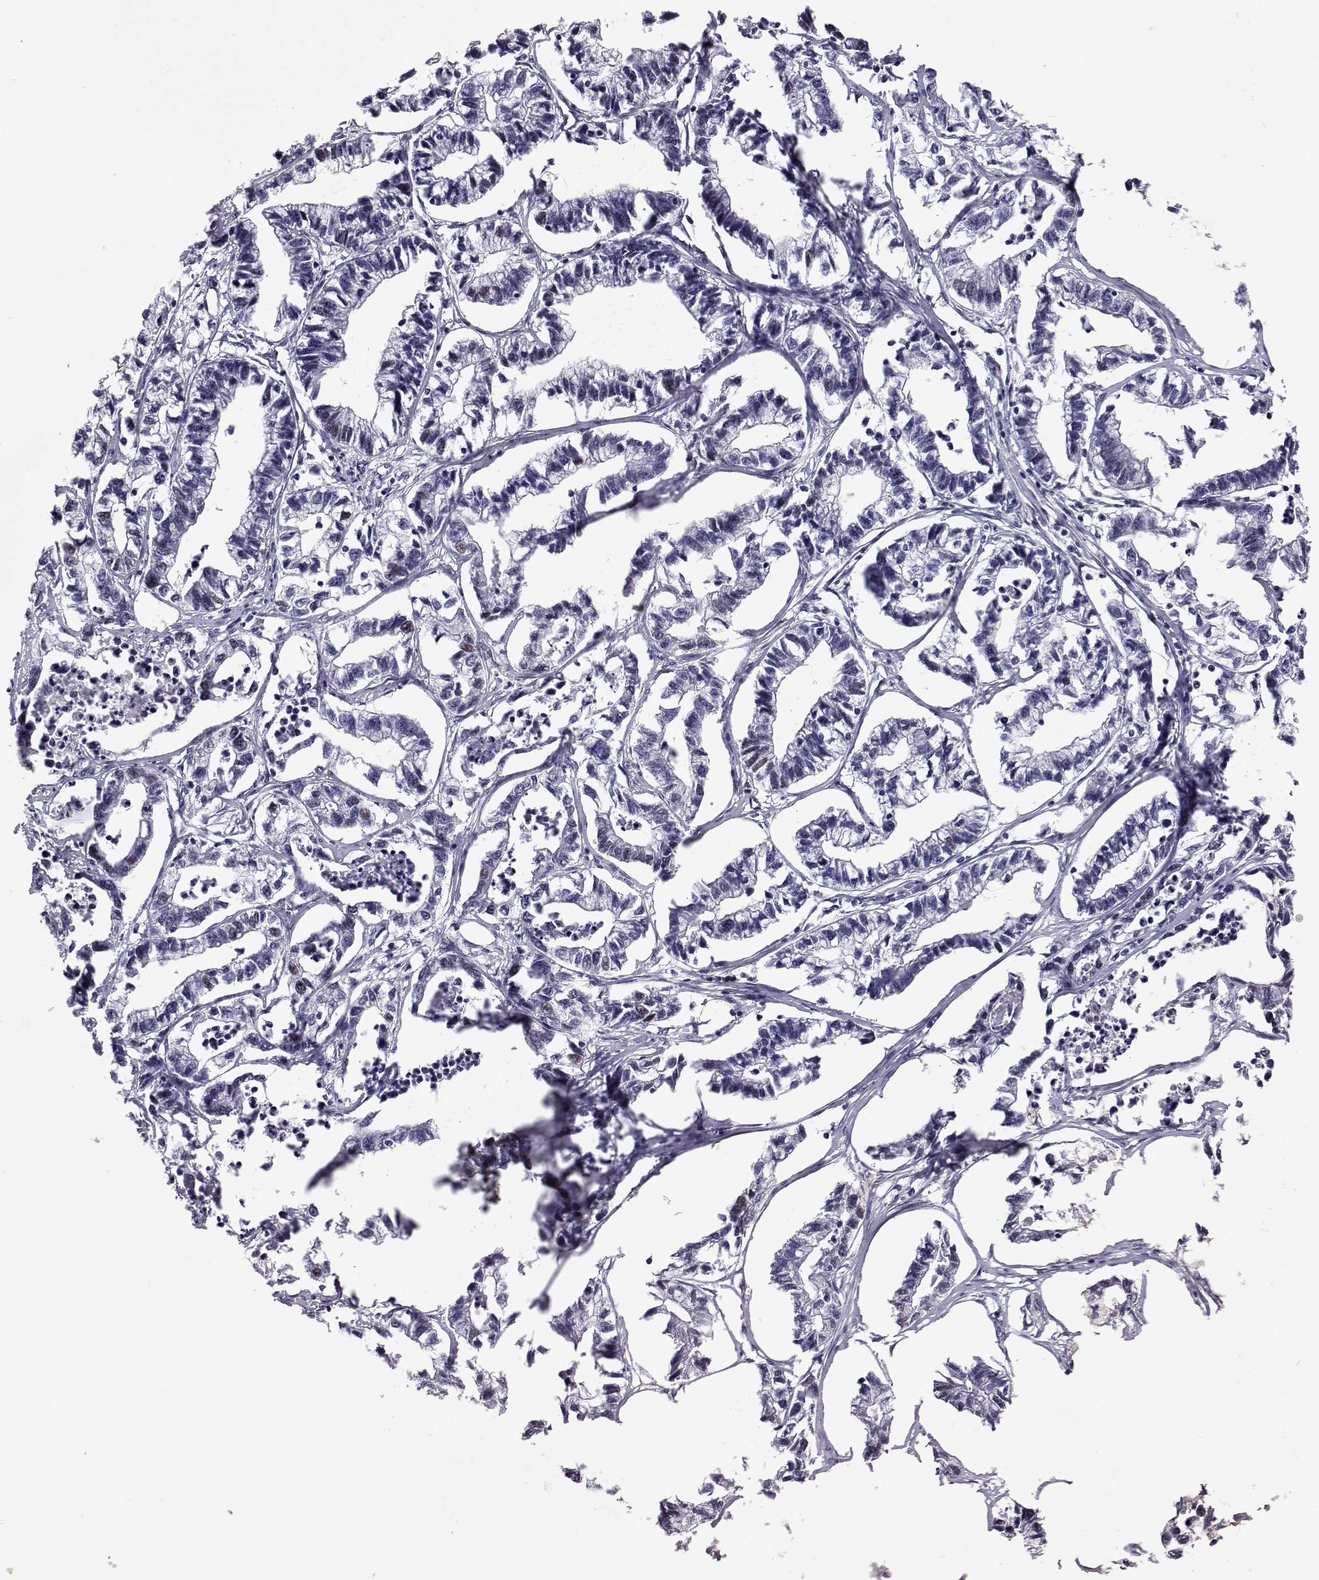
{"staining": {"intensity": "negative", "quantity": "none", "location": "none"}, "tissue": "stomach cancer", "cell_type": "Tumor cells", "image_type": "cancer", "snomed": [{"axis": "morphology", "description": "Adenocarcinoma, NOS"}, {"axis": "topography", "description": "Stomach"}], "caption": "Immunohistochemistry micrograph of neoplastic tissue: stomach cancer (adenocarcinoma) stained with DAB demonstrates no significant protein staining in tumor cells.", "gene": "TCF15", "patient": {"sex": "male", "age": 83}}